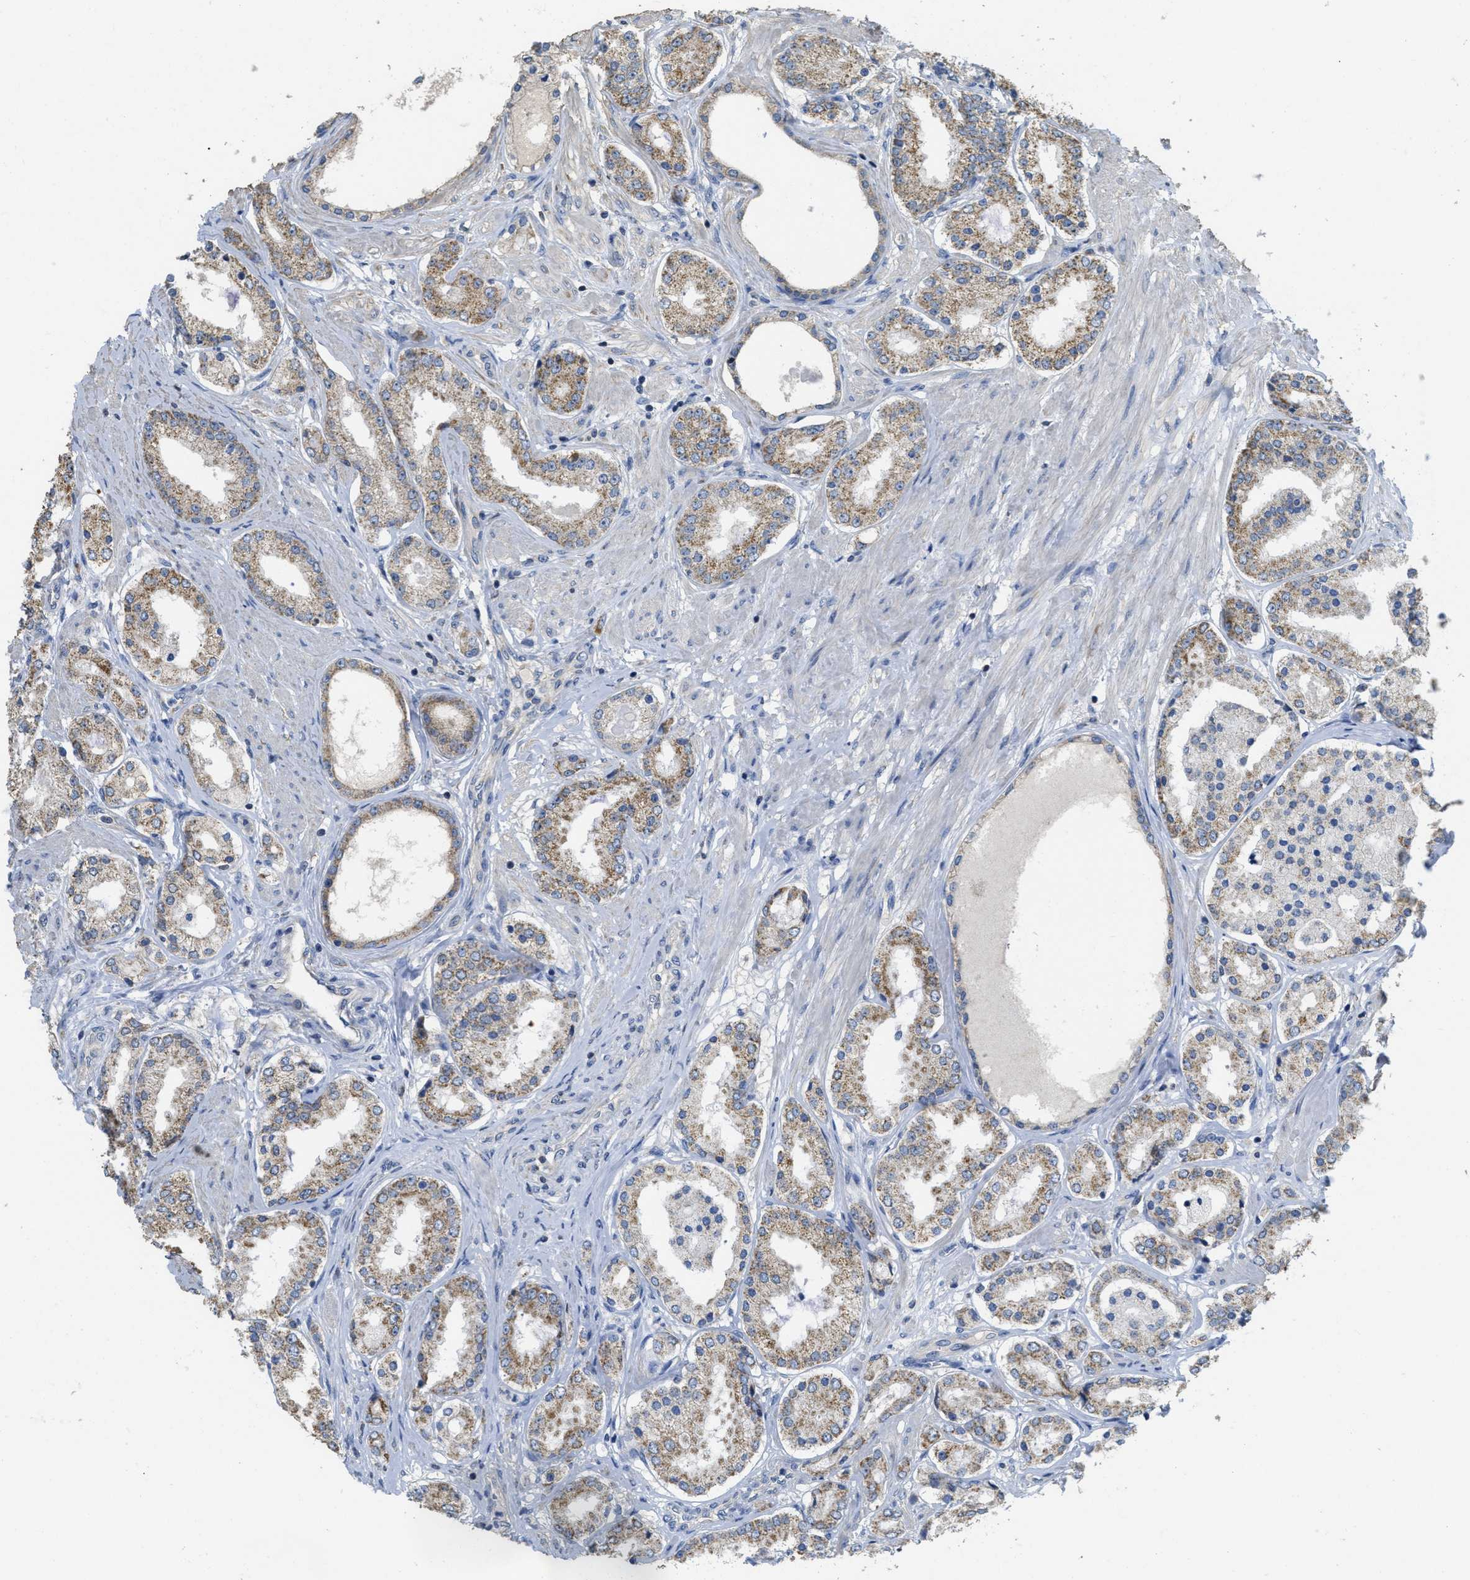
{"staining": {"intensity": "moderate", "quantity": "25%-75%", "location": "cytoplasmic/membranous"}, "tissue": "prostate cancer", "cell_type": "Tumor cells", "image_type": "cancer", "snomed": [{"axis": "morphology", "description": "Adenocarcinoma, Low grade"}, {"axis": "topography", "description": "Prostate"}], "caption": "Adenocarcinoma (low-grade) (prostate) stained with DAB IHC demonstrates medium levels of moderate cytoplasmic/membranous positivity in approximately 25%-75% of tumor cells. The protein is stained brown, and the nuclei are stained in blue (DAB IHC with brightfield microscopy, high magnification).", "gene": "SFXN2", "patient": {"sex": "male", "age": 63}}